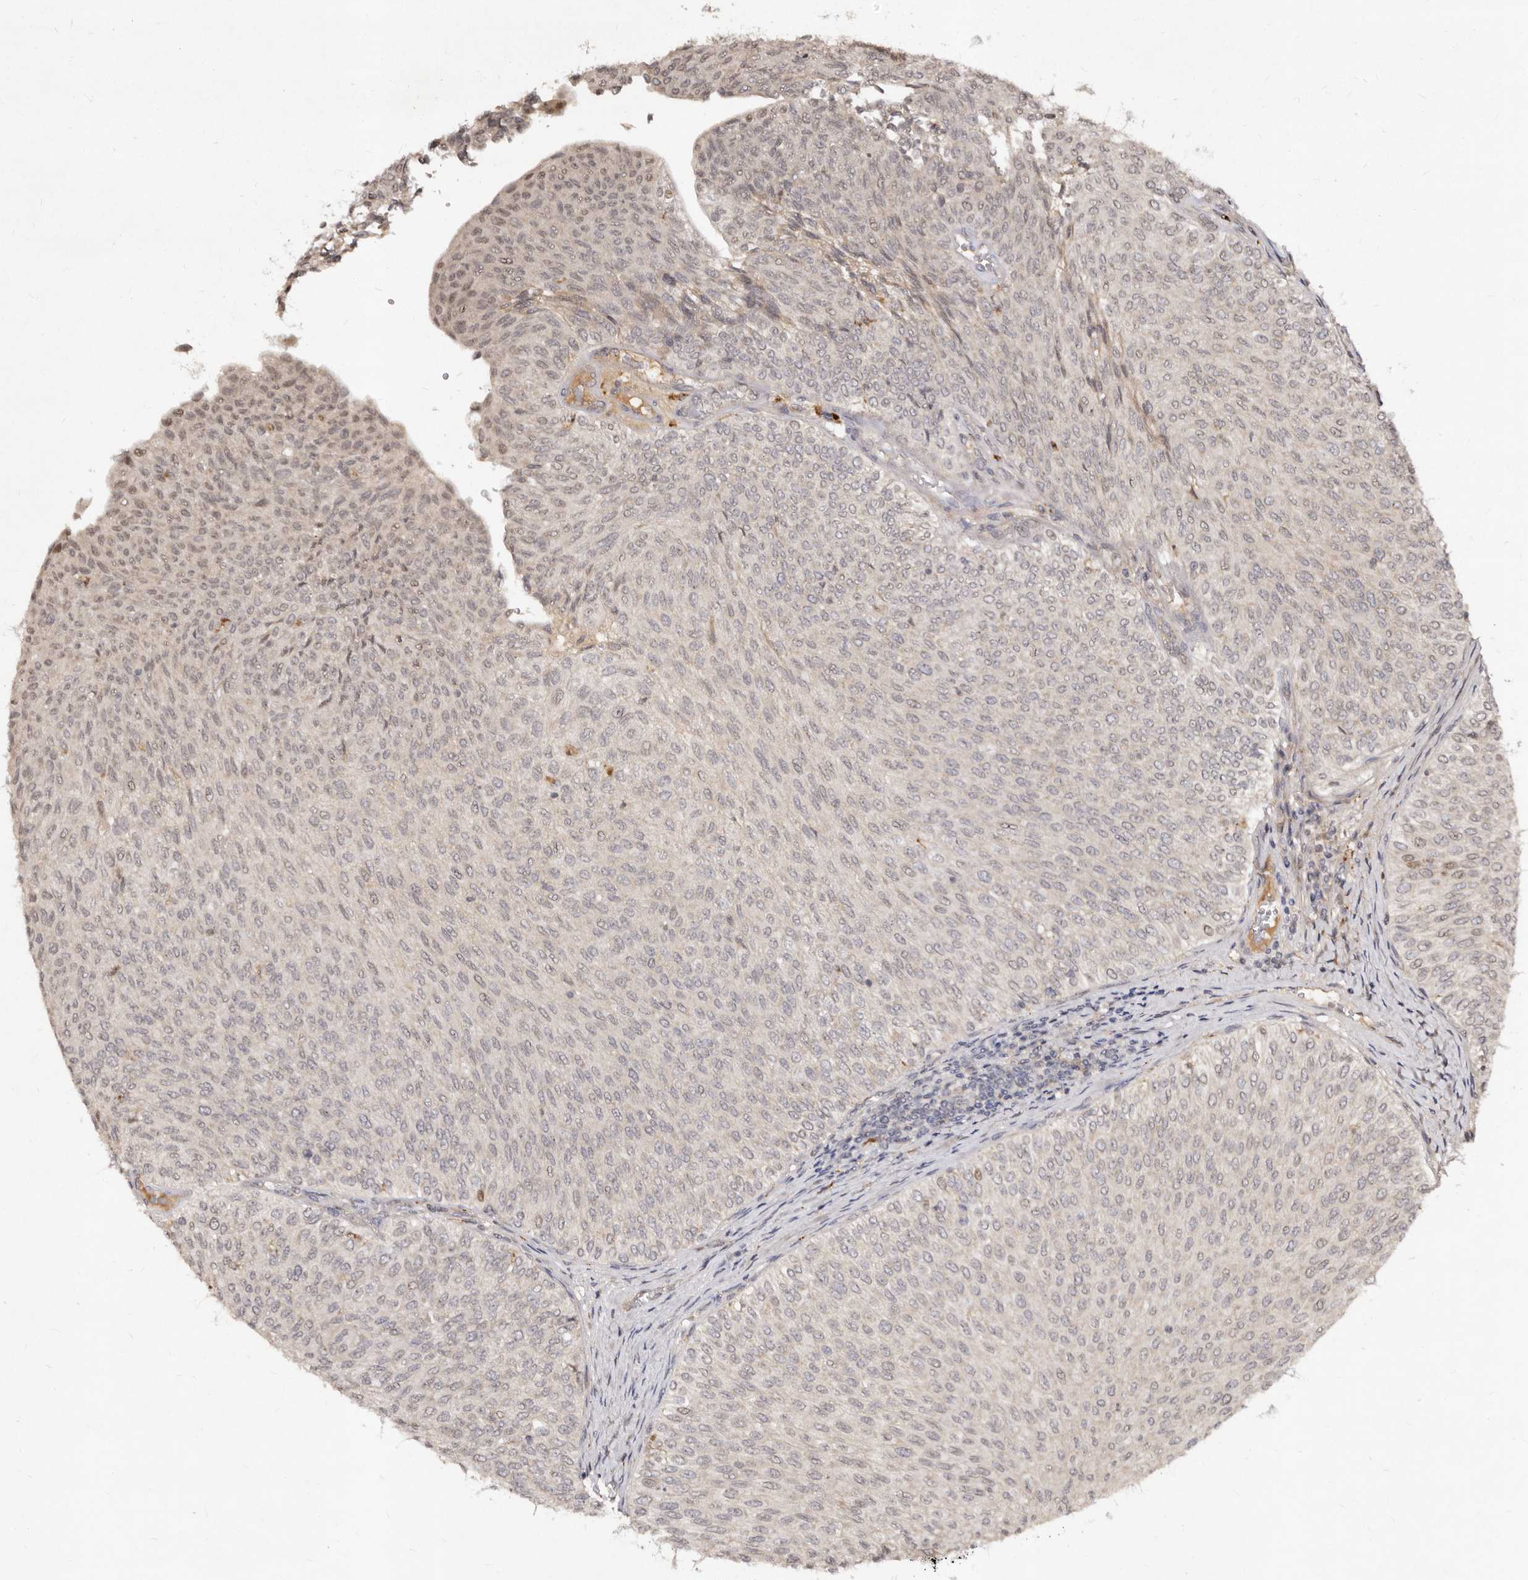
{"staining": {"intensity": "weak", "quantity": ">75%", "location": "nuclear"}, "tissue": "urothelial cancer", "cell_type": "Tumor cells", "image_type": "cancer", "snomed": [{"axis": "morphology", "description": "Urothelial carcinoma, Low grade"}, {"axis": "topography", "description": "Urinary bladder"}], "caption": "Urothelial cancer stained with DAB IHC demonstrates low levels of weak nuclear positivity in about >75% of tumor cells.", "gene": "LCORL", "patient": {"sex": "male", "age": 78}}